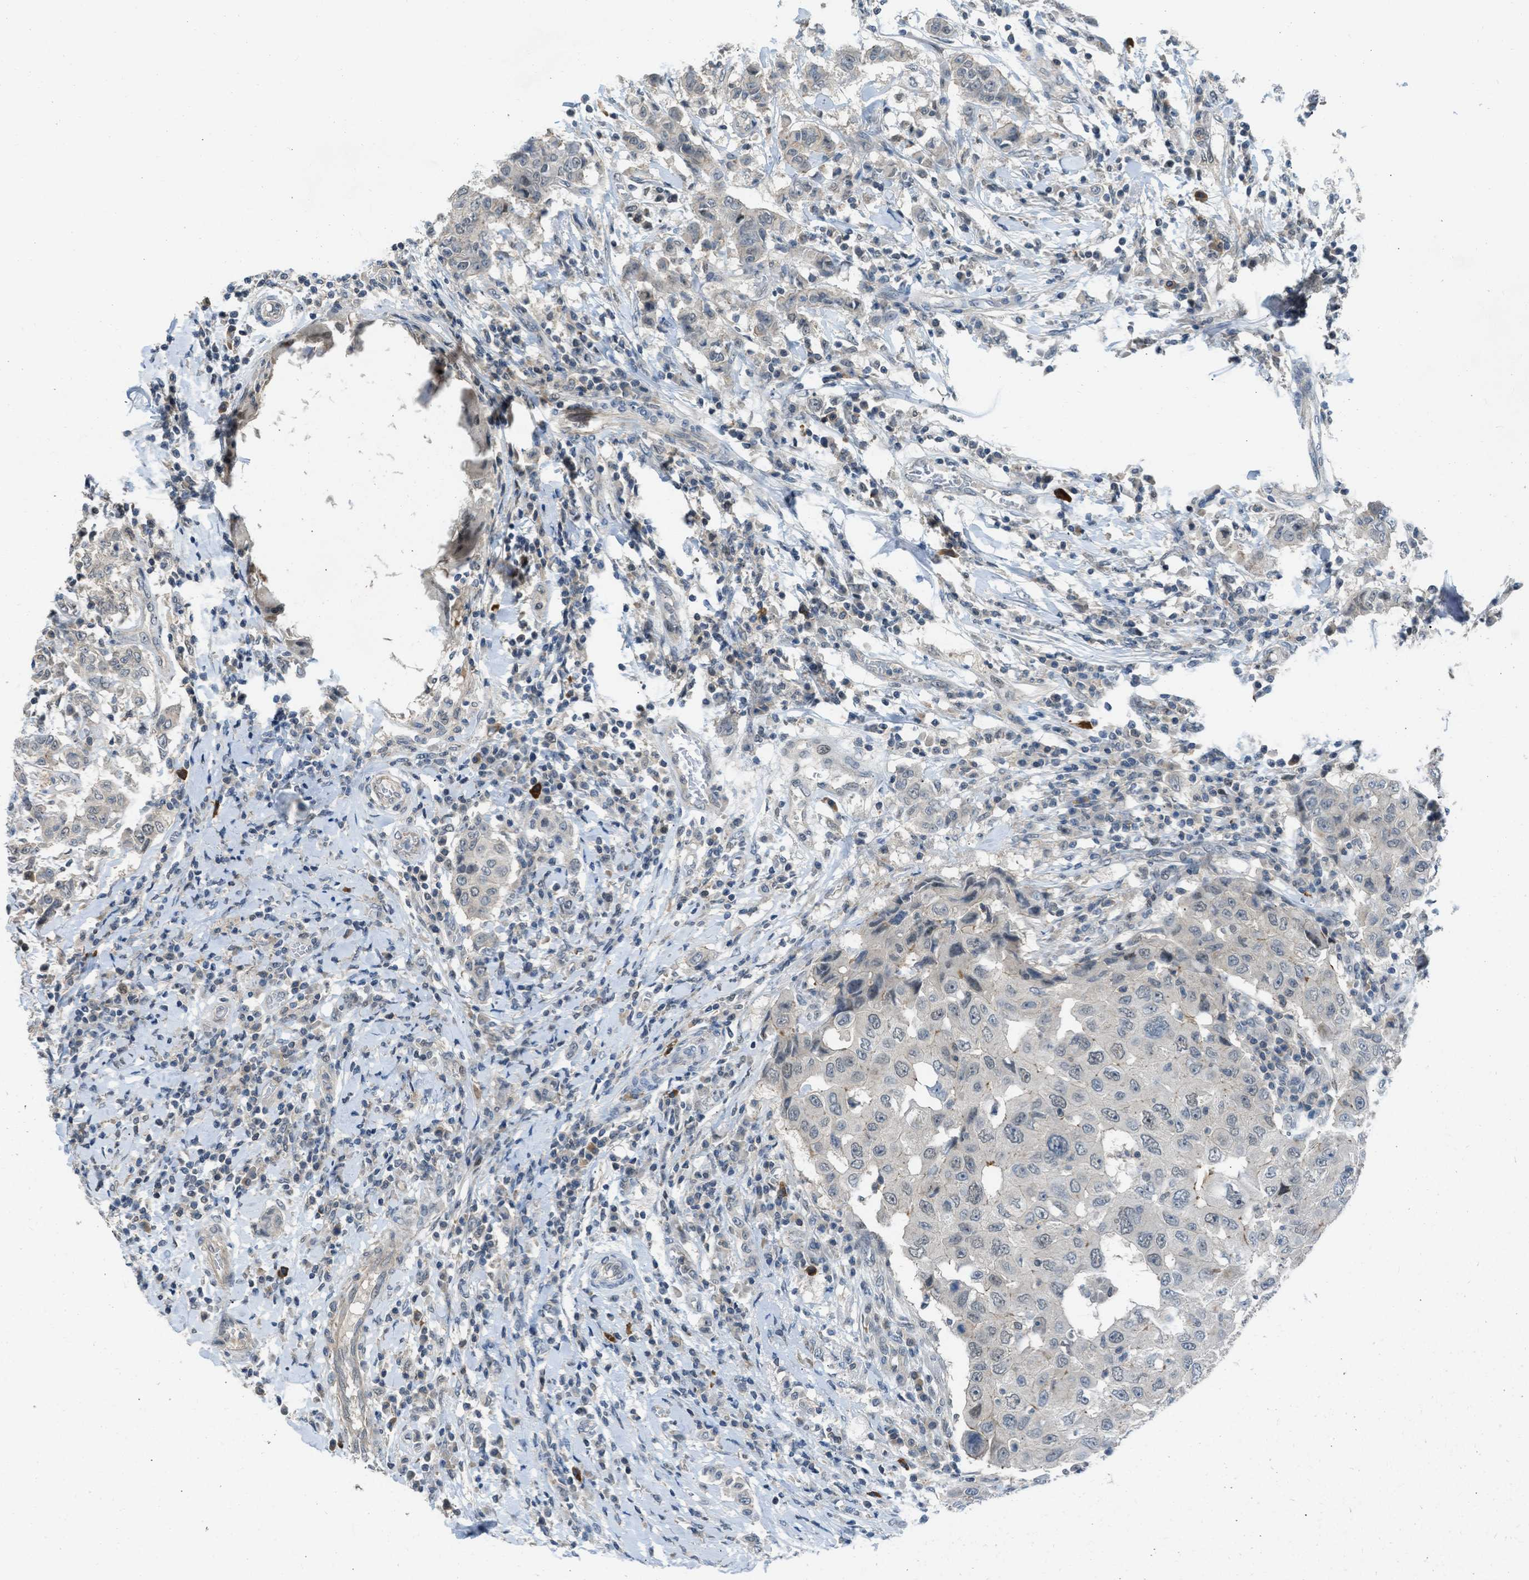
{"staining": {"intensity": "negative", "quantity": "none", "location": "none"}, "tissue": "breast cancer", "cell_type": "Tumor cells", "image_type": "cancer", "snomed": [{"axis": "morphology", "description": "Duct carcinoma"}, {"axis": "topography", "description": "Breast"}], "caption": "This is an IHC image of invasive ductal carcinoma (breast). There is no expression in tumor cells.", "gene": "TTBK2", "patient": {"sex": "female", "age": 27}}